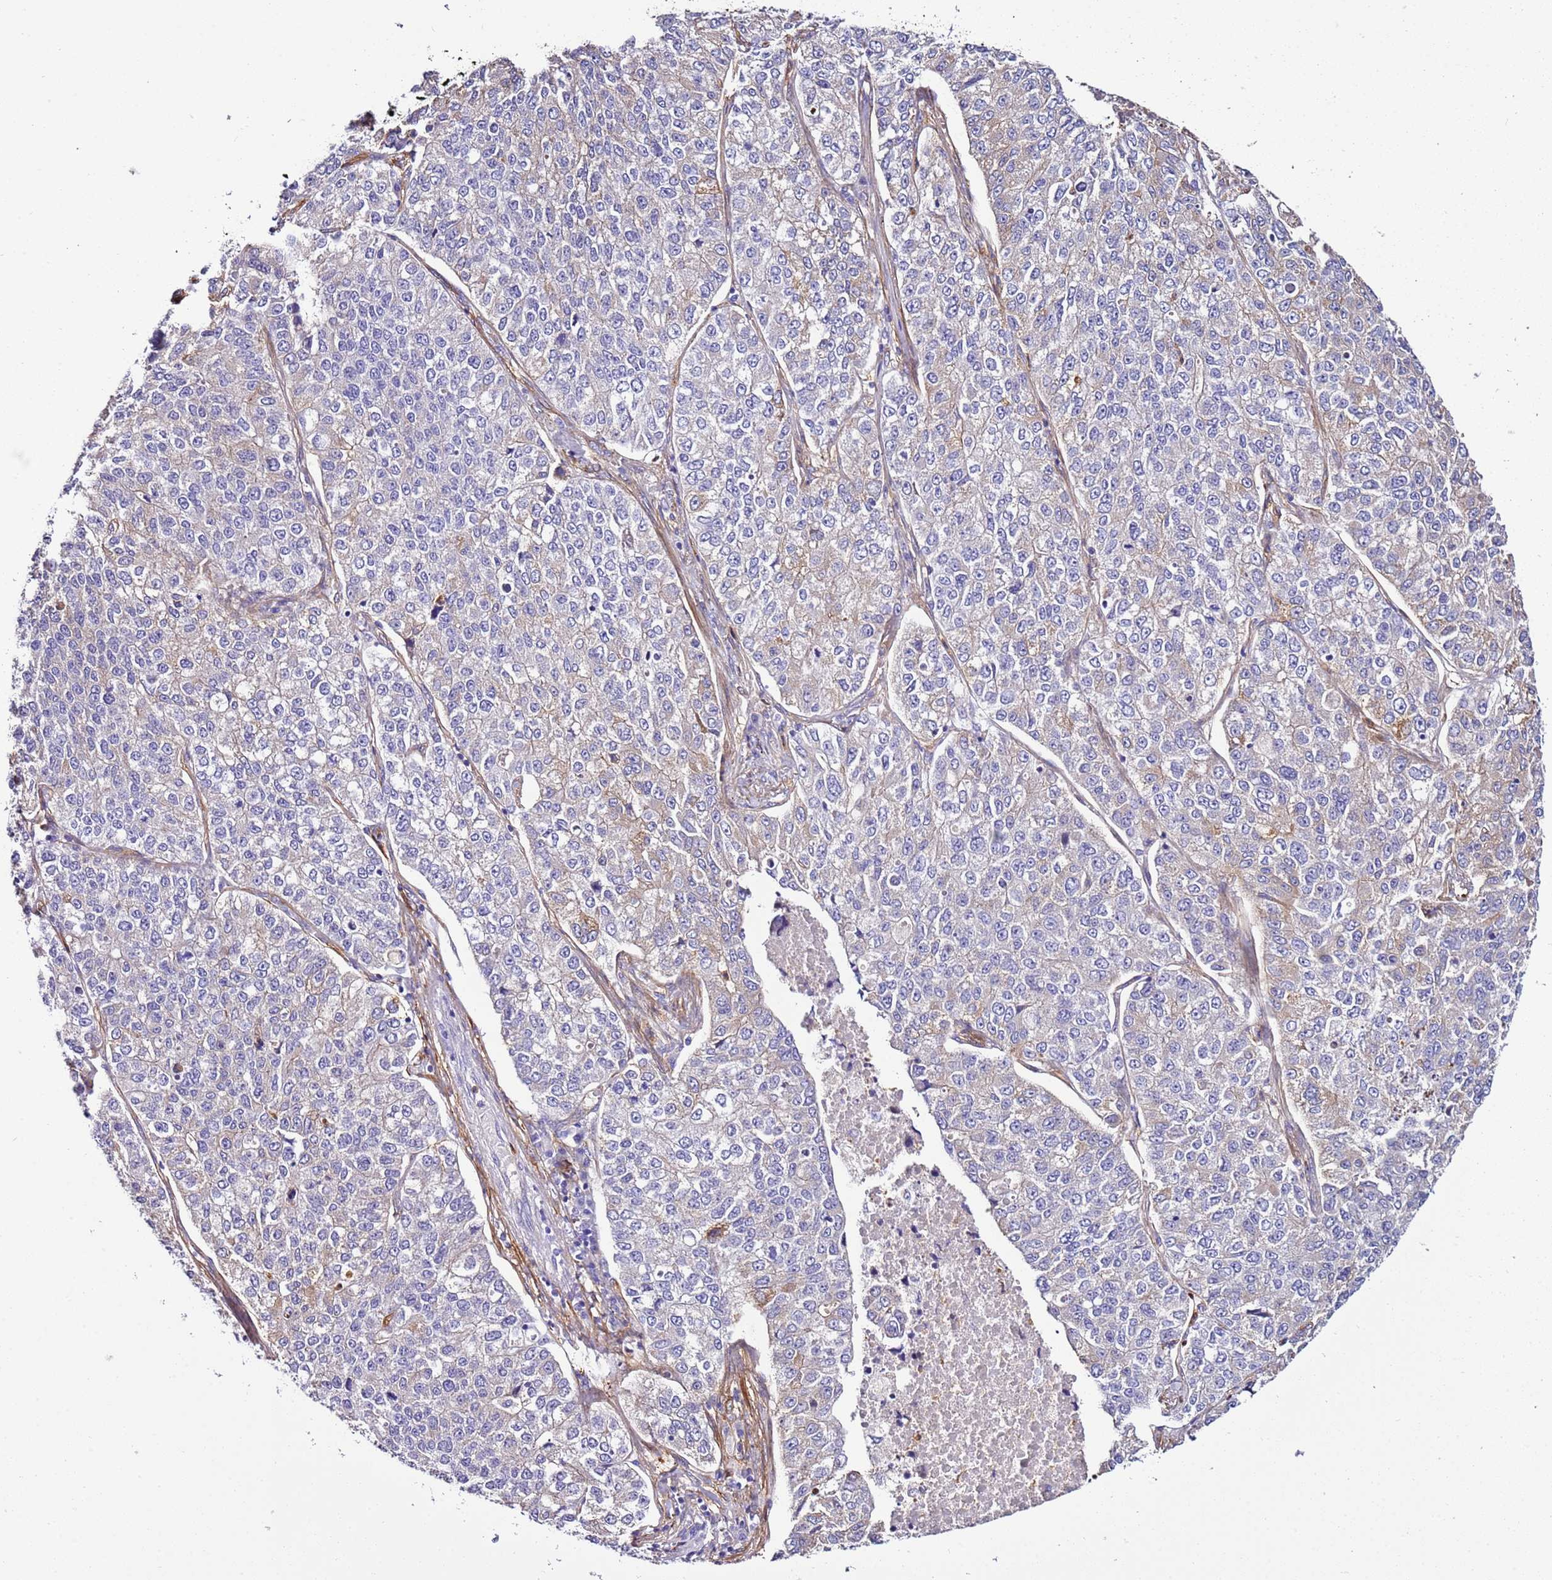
{"staining": {"intensity": "negative", "quantity": "none", "location": "none"}, "tissue": "lung cancer", "cell_type": "Tumor cells", "image_type": "cancer", "snomed": [{"axis": "morphology", "description": "Adenocarcinoma, NOS"}, {"axis": "topography", "description": "Lung"}], "caption": "Protein analysis of adenocarcinoma (lung) shows no significant positivity in tumor cells.", "gene": "FAM174C", "patient": {"sex": "male", "age": 49}}